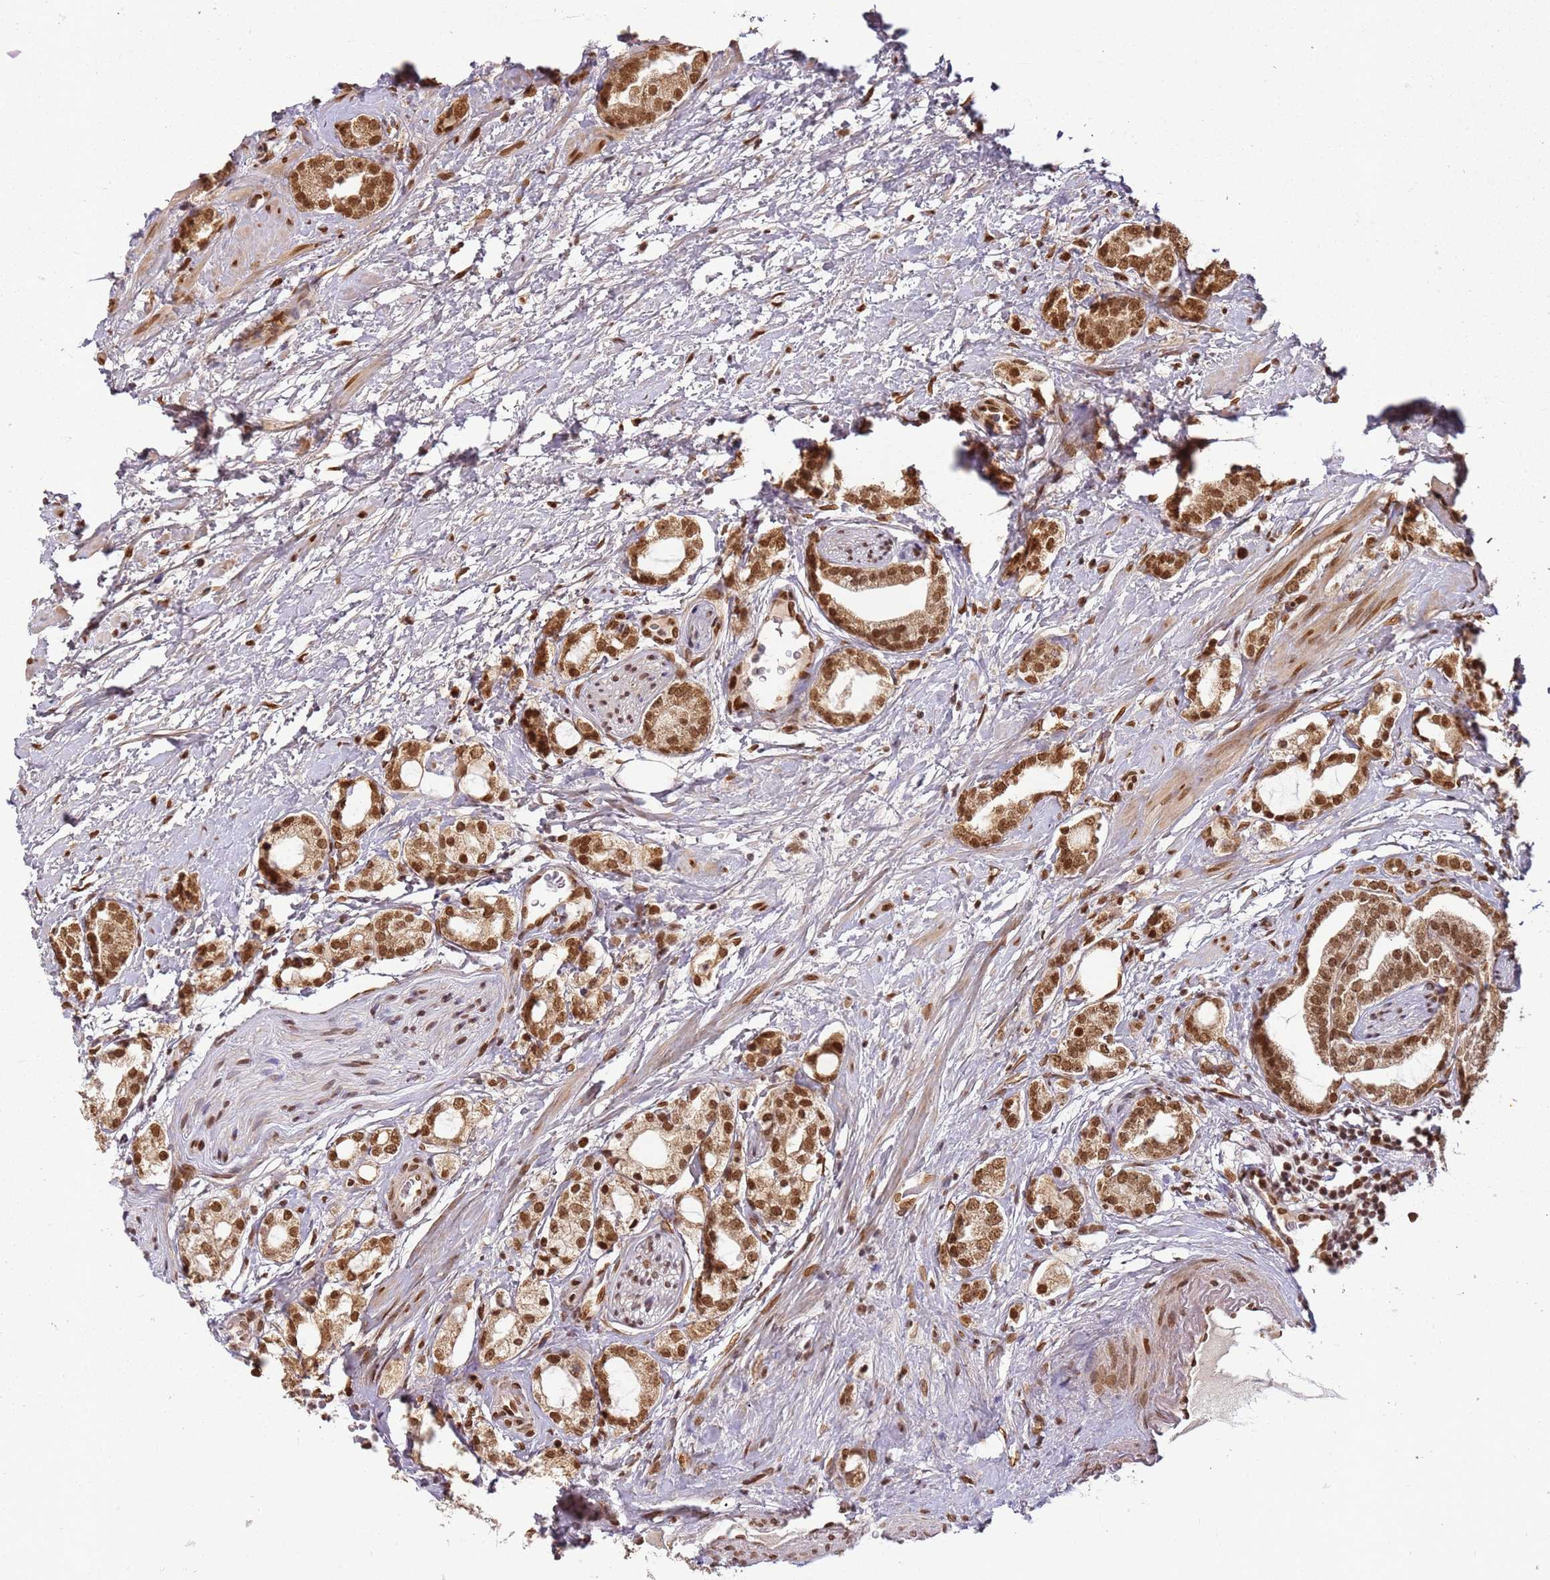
{"staining": {"intensity": "moderate", "quantity": ">75%", "location": "nuclear"}, "tissue": "prostate cancer", "cell_type": "Tumor cells", "image_type": "cancer", "snomed": [{"axis": "morphology", "description": "Adenocarcinoma, High grade"}, {"axis": "topography", "description": "Prostate"}], "caption": "Human adenocarcinoma (high-grade) (prostate) stained for a protein (brown) reveals moderate nuclear positive positivity in about >75% of tumor cells.", "gene": "TENT4A", "patient": {"sex": "male", "age": 64}}